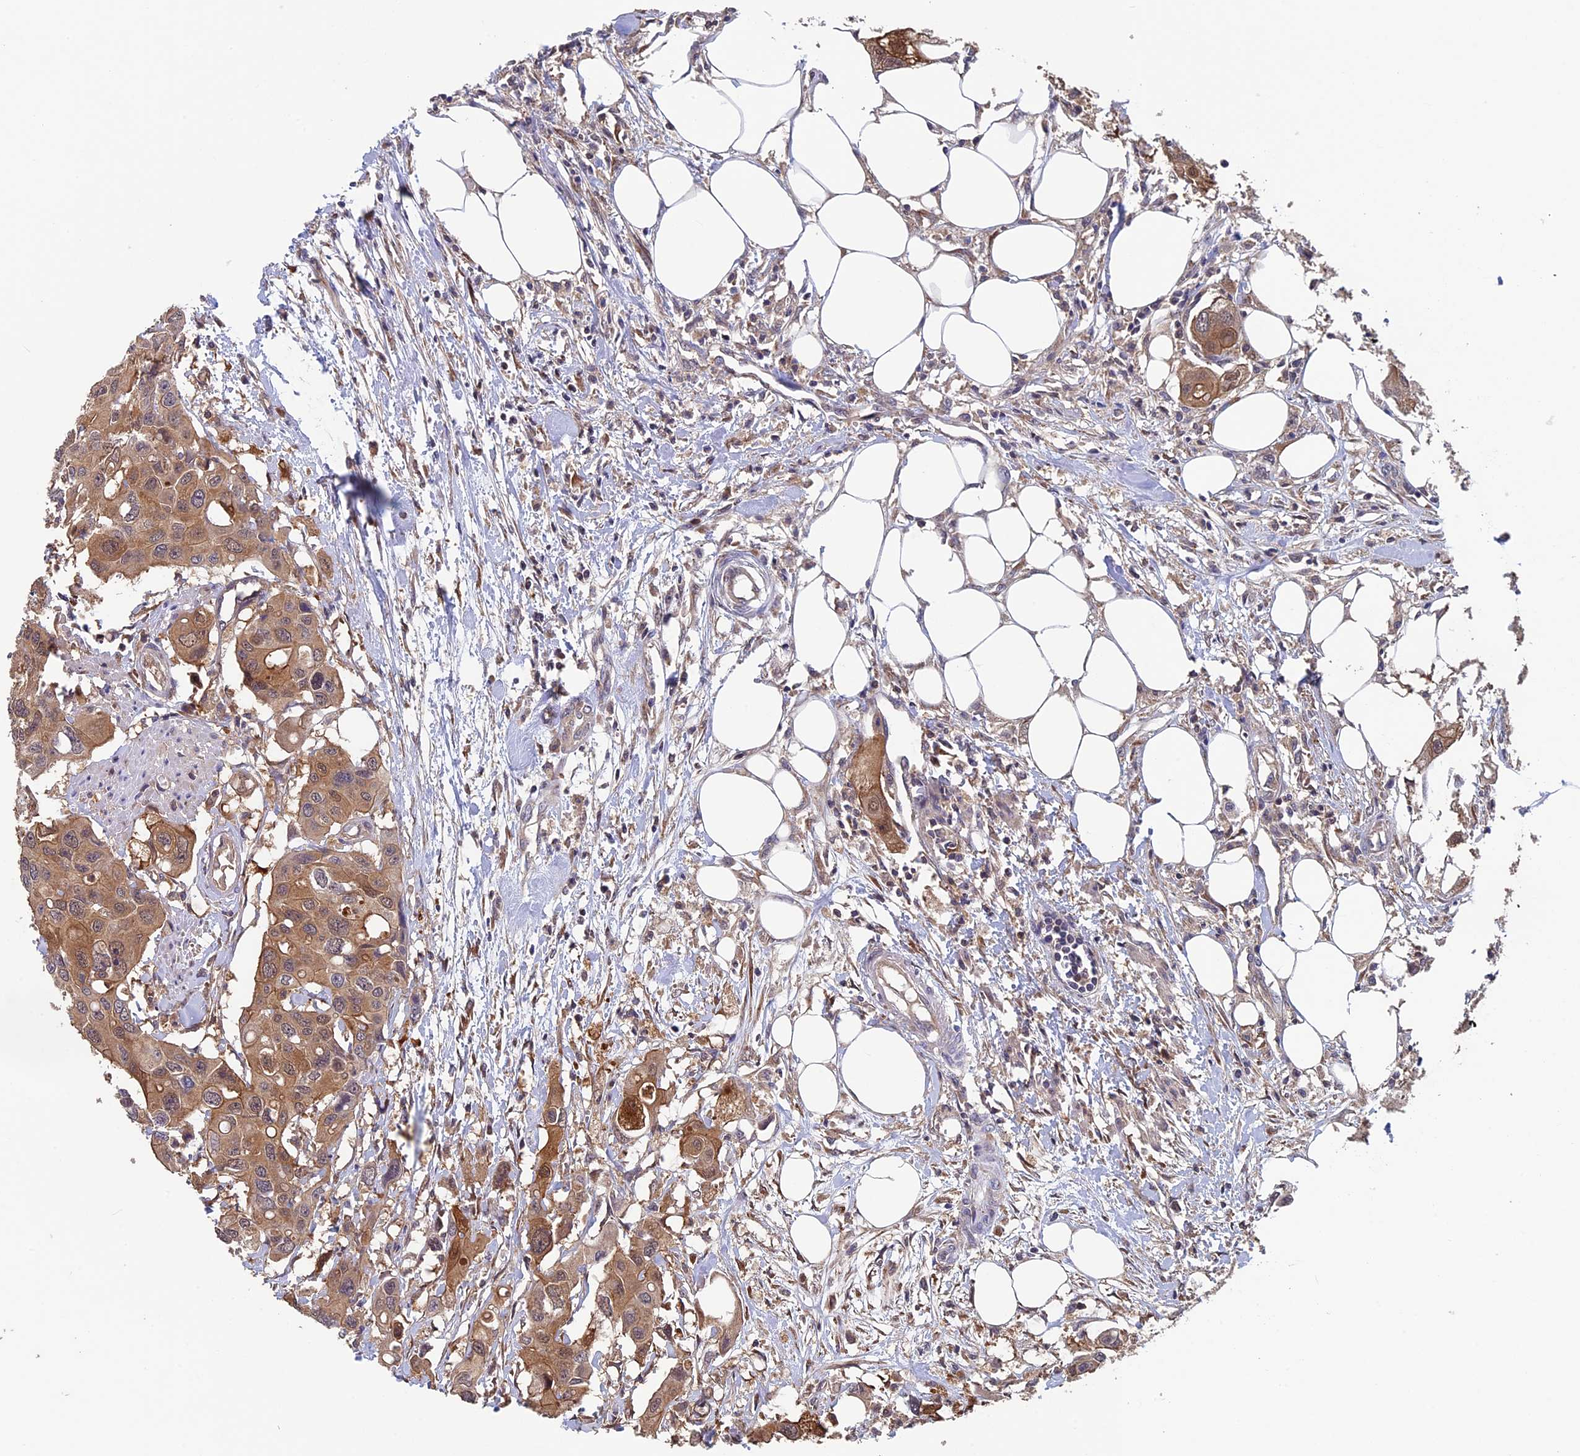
{"staining": {"intensity": "moderate", "quantity": ">75%", "location": "cytoplasmic/membranous"}, "tissue": "colorectal cancer", "cell_type": "Tumor cells", "image_type": "cancer", "snomed": [{"axis": "morphology", "description": "Adenocarcinoma, NOS"}, {"axis": "topography", "description": "Colon"}], "caption": "Protein staining of colorectal cancer (adenocarcinoma) tissue demonstrates moderate cytoplasmic/membranous positivity in approximately >75% of tumor cells.", "gene": "LCMT1", "patient": {"sex": "male", "age": 77}}